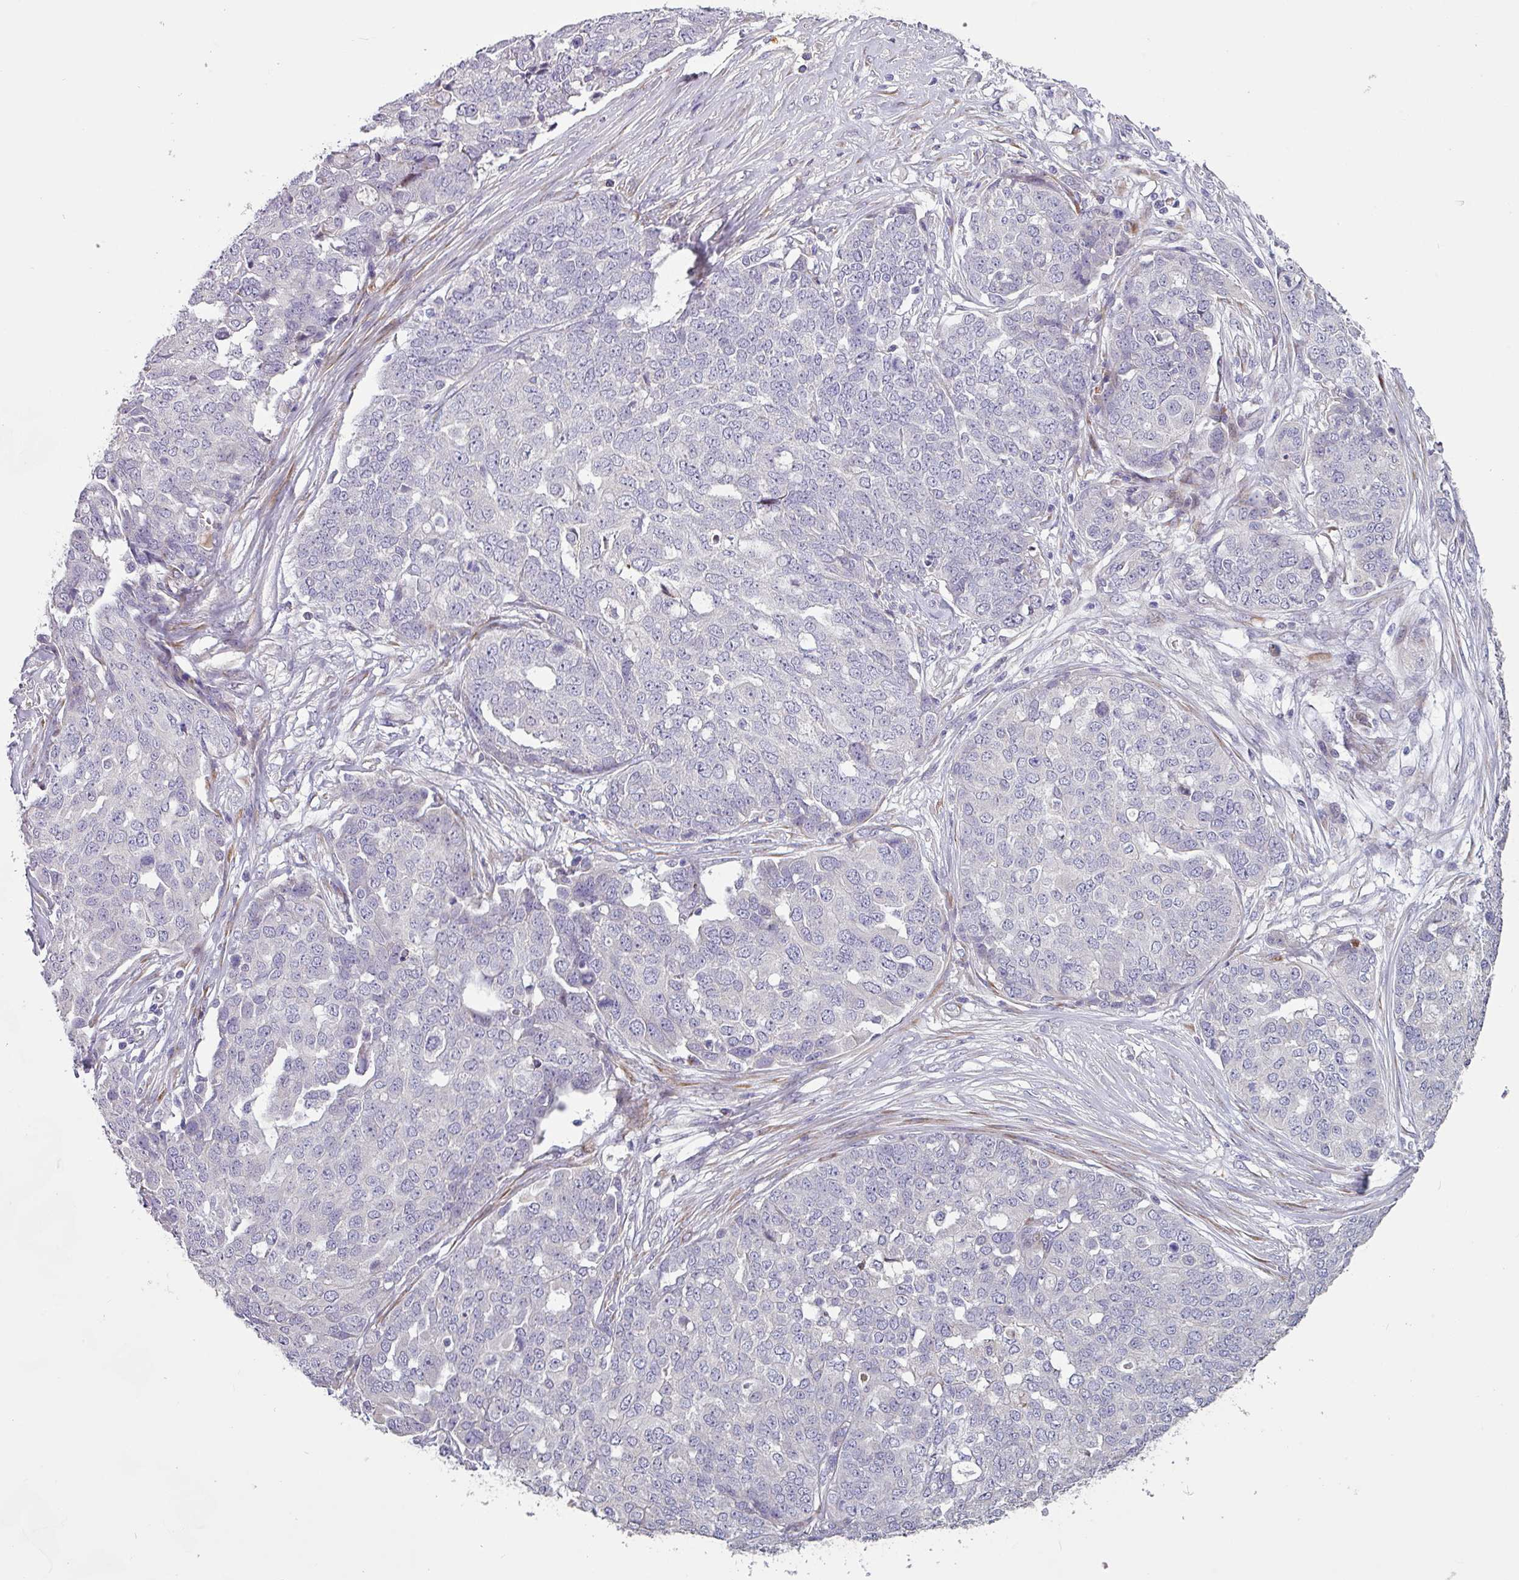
{"staining": {"intensity": "negative", "quantity": "none", "location": "none"}, "tissue": "ovarian cancer", "cell_type": "Tumor cells", "image_type": "cancer", "snomed": [{"axis": "morphology", "description": "Cystadenocarcinoma, serous, NOS"}, {"axis": "topography", "description": "Soft tissue"}, {"axis": "topography", "description": "Ovary"}], "caption": "Human serous cystadenocarcinoma (ovarian) stained for a protein using immunohistochemistry demonstrates no positivity in tumor cells.", "gene": "KLHL3", "patient": {"sex": "female", "age": 57}}